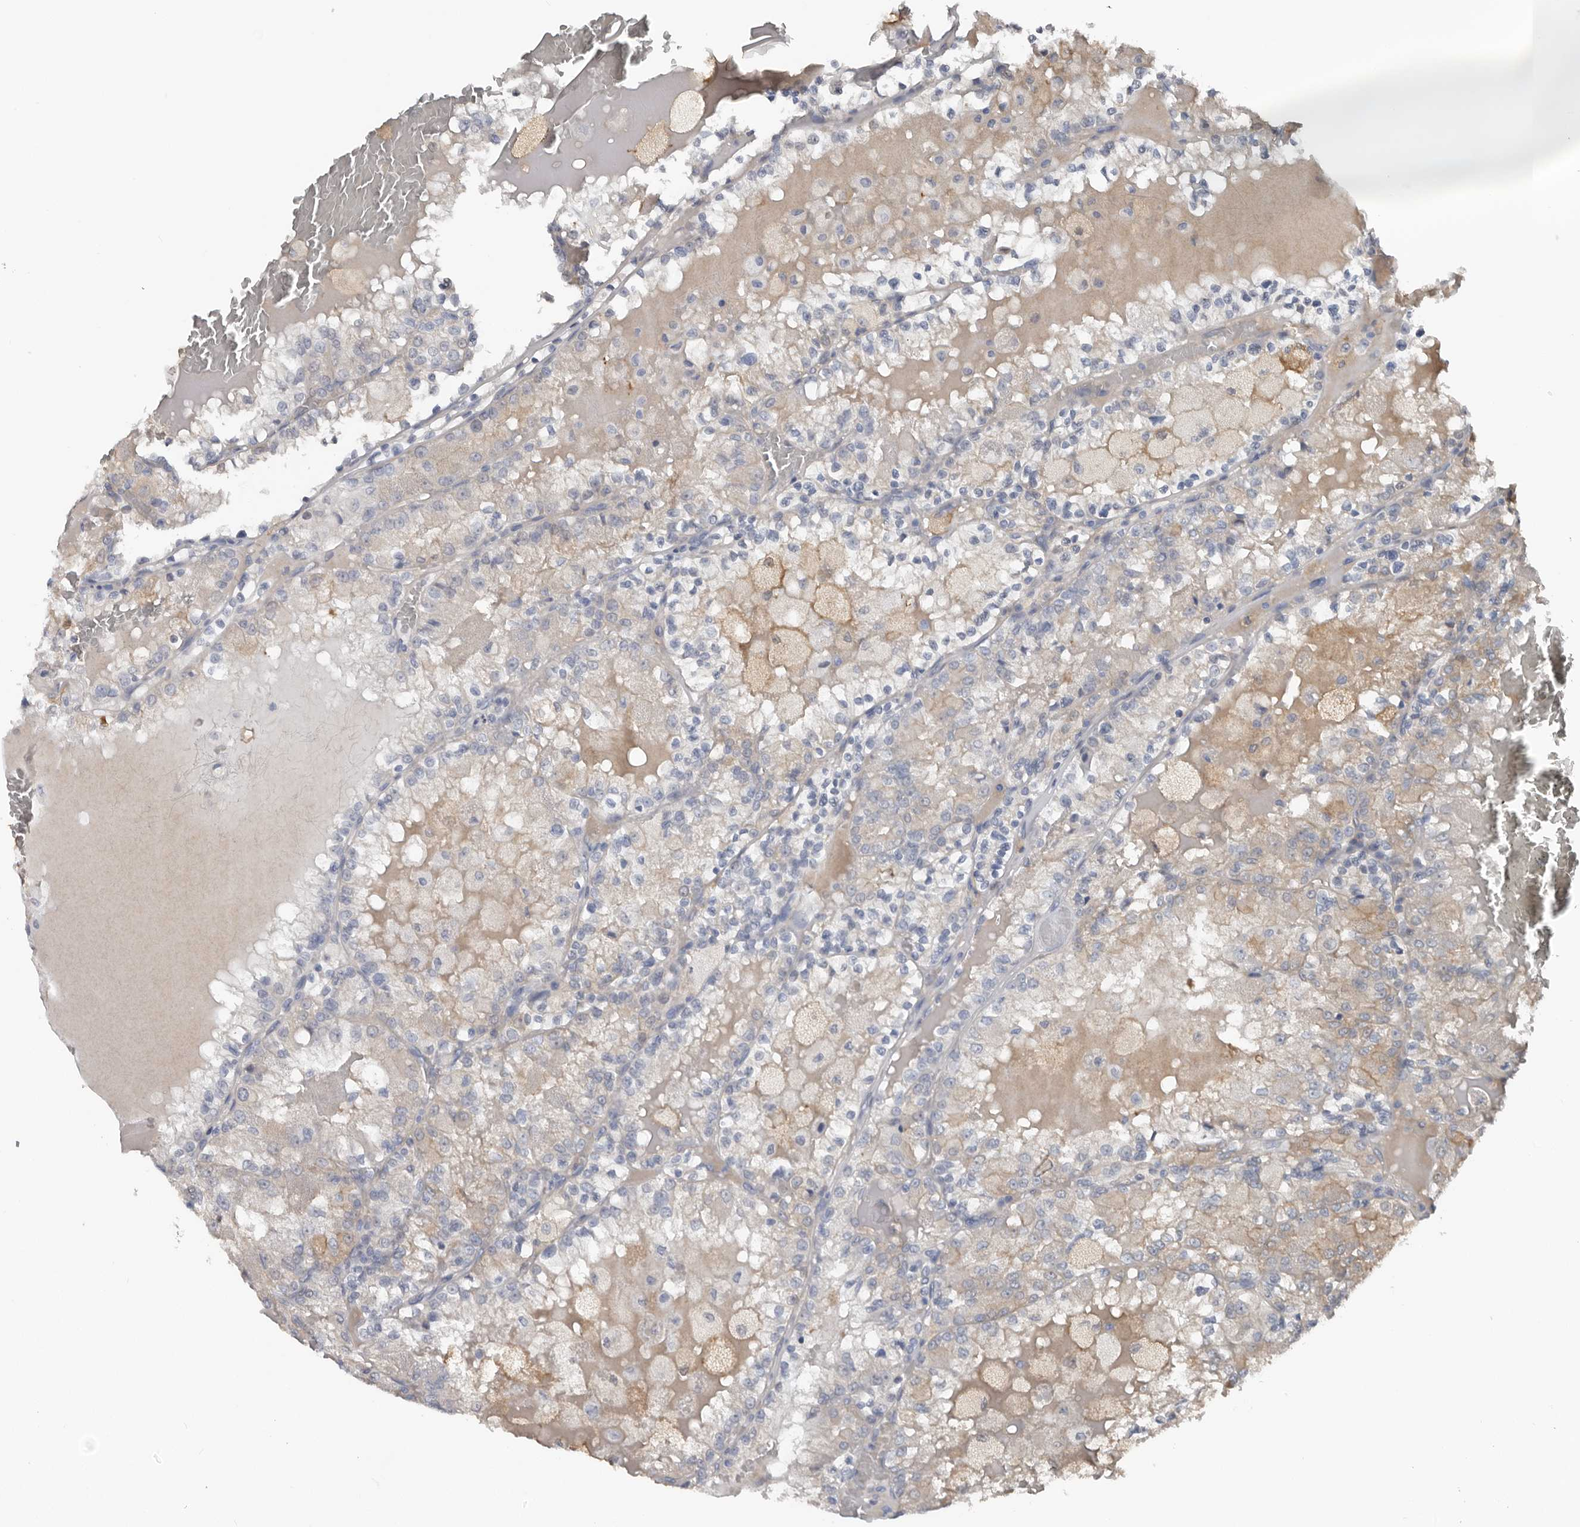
{"staining": {"intensity": "negative", "quantity": "none", "location": "none"}, "tissue": "renal cancer", "cell_type": "Tumor cells", "image_type": "cancer", "snomed": [{"axis": "morphology", "description": "Adenocarcinoma, NOS"}, {"axis": "topography", "description": "Kidney"}], "caption": "This is an immunohistochemistry (IHC) image of renal adenocarcinoma. There is no expression in tumor cells.", "gene": "FABP7", "patient": {"sex": "female", "age": 56}}